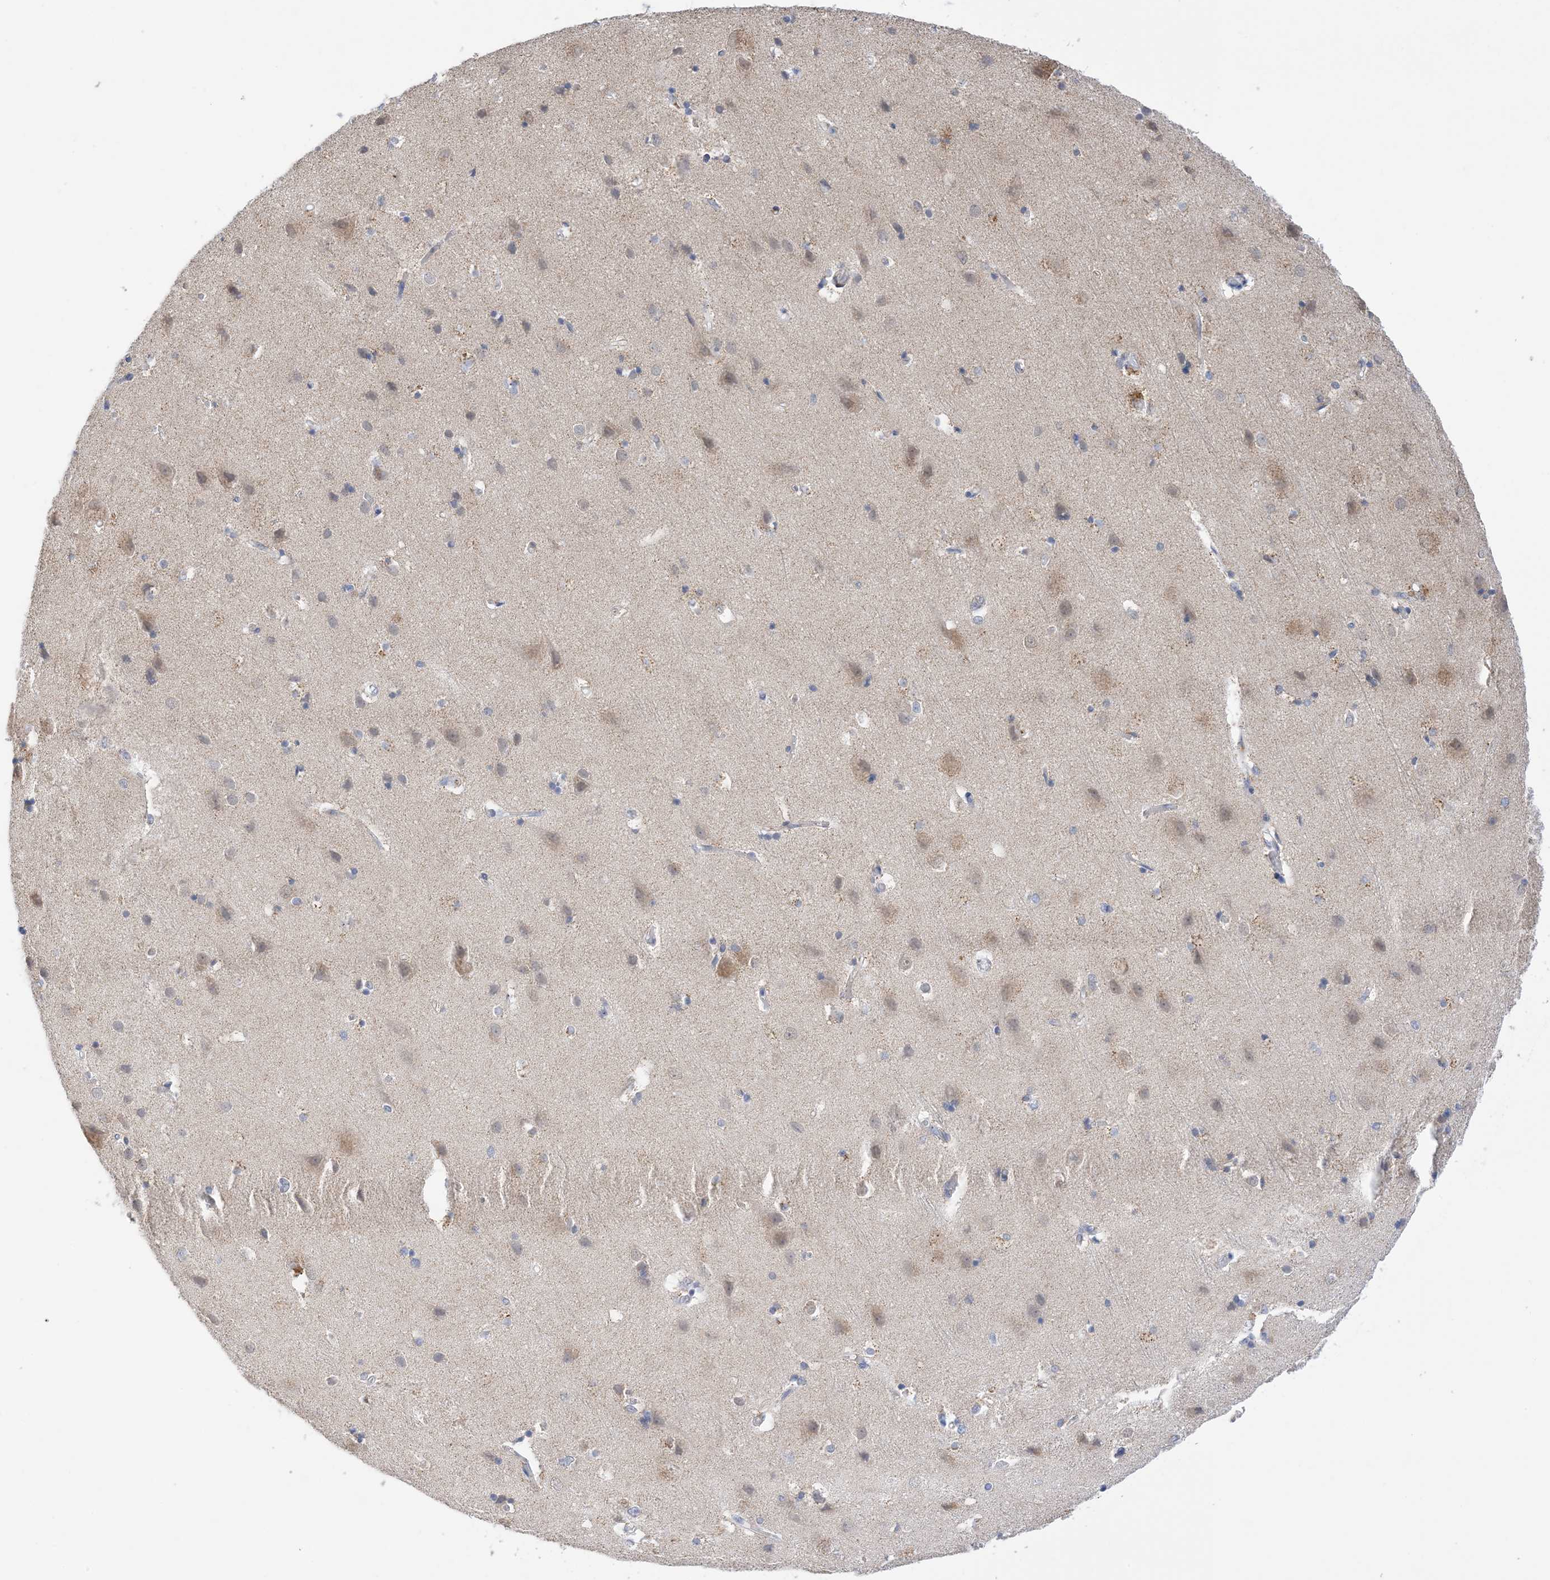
{"staining": {"intensity": "negative", "quantity": "none", "location": "none"}, "tissue": "cerebral cortex", "cell_type": "Endothelial cells", "image_type": "normal", "snomed": [{"axis": "morphology", "description": "Normal tissue, NOS"}, {"axis": "topography", "description": "Cerebral cortex"}], "caption": "Immunohistochemical staining of normal human cerebral cortex exhibits no significant expression in endothelial cells.", "gene": "PLK4", "patient": {"sex": "male", "age": 54}}